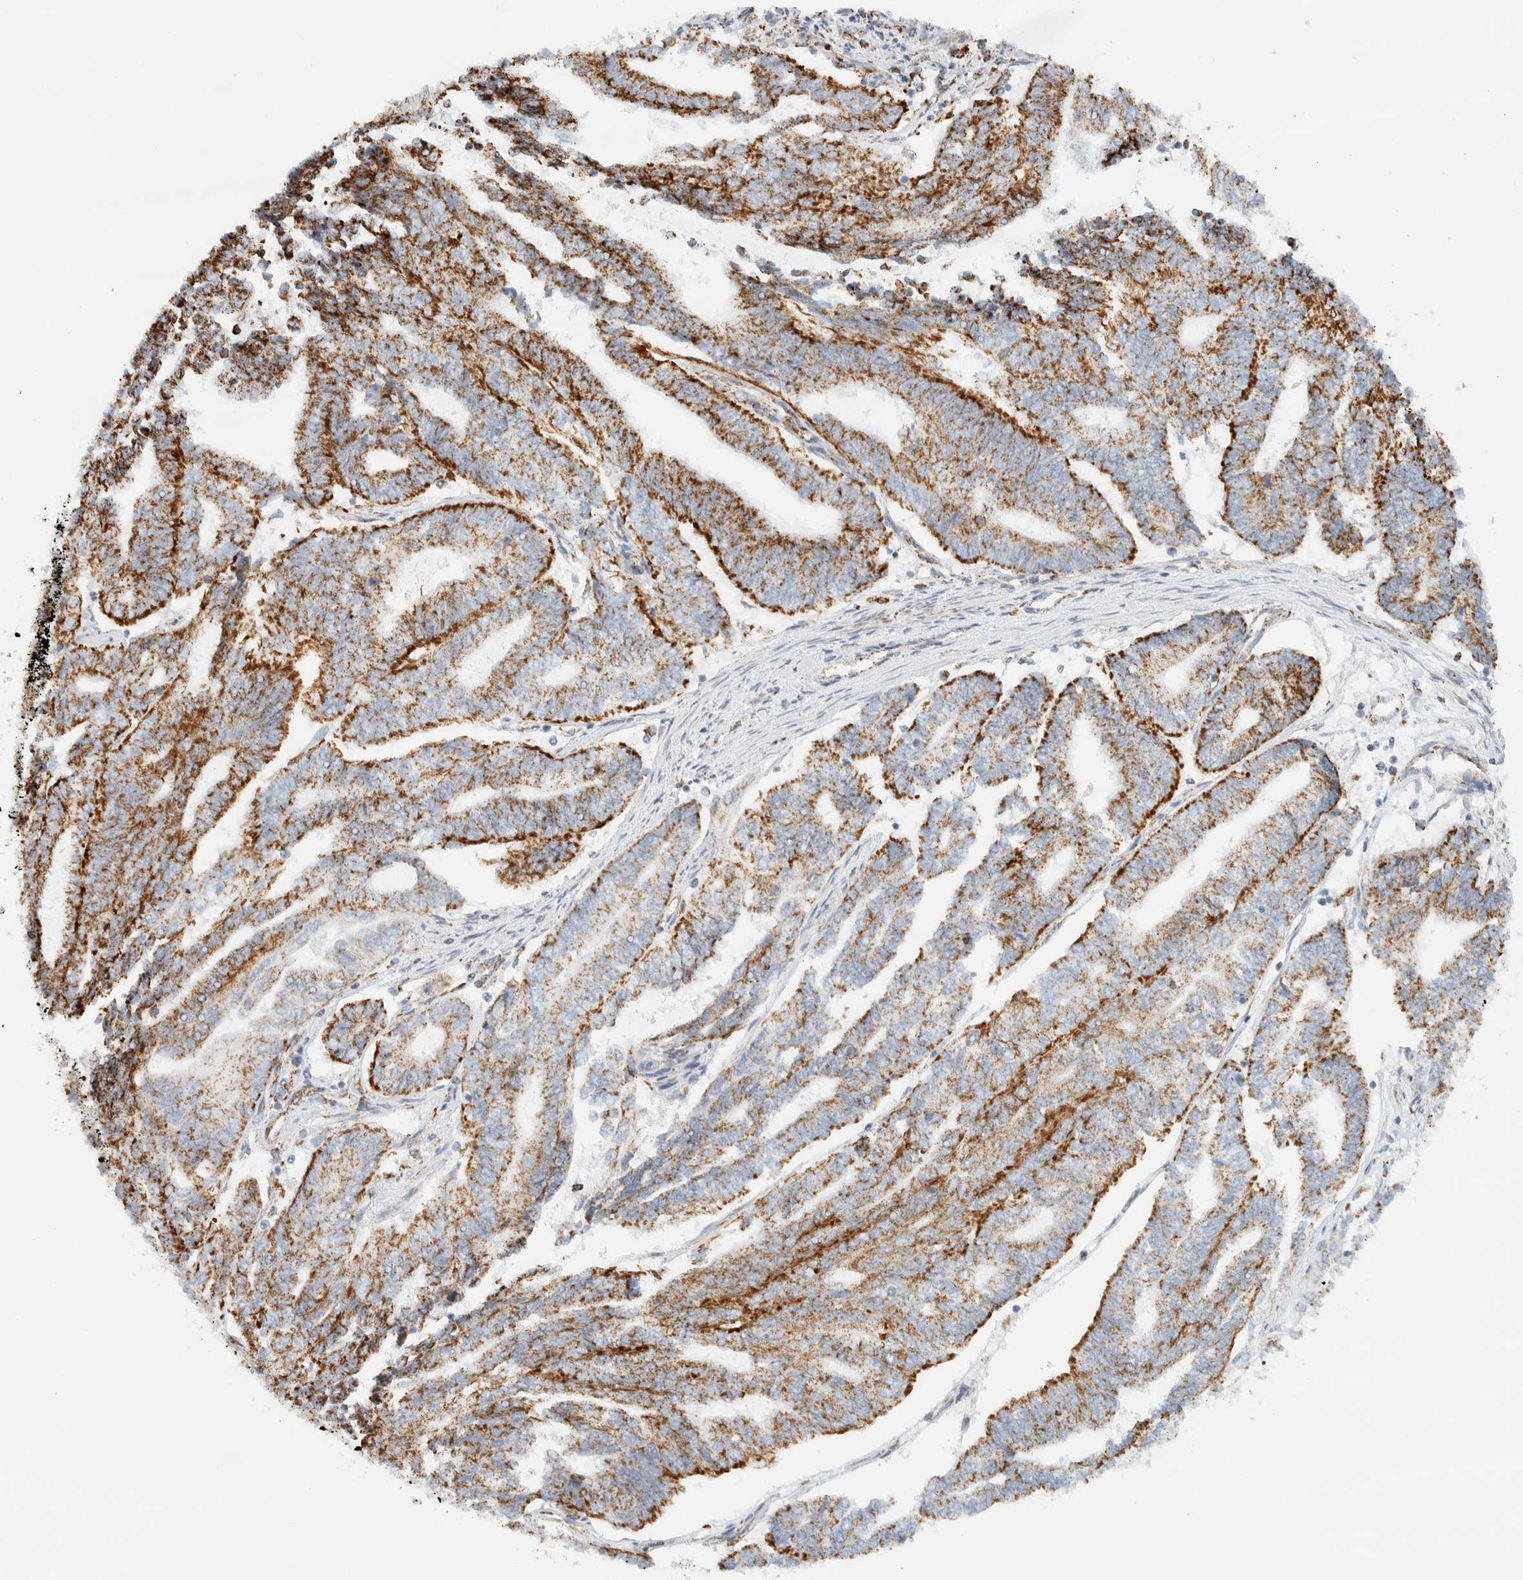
{"staining": {"intensity": "strong", "quantity": ">75%", "location": "cytoplasmic/membranous"}, "tissue": "endometrial cancer", "cell_type": "Tumor cells", "image_type": "cancer", "snomed": [{"axis": "morphology", "description": "Adenocarcinoma, NOS"}, {"axis": "topography", "description": "Uterus"}, {"axis": "topography", "description": "Endometrium"}], "caption": "A histopathology image of endometrial adenocarcinoma stained for a protein shows strong cytoplasmic/membranous brown staining in tumor cells.", "gene": "KIFAP3", "patient": {"sex": "female", "age": 70}}